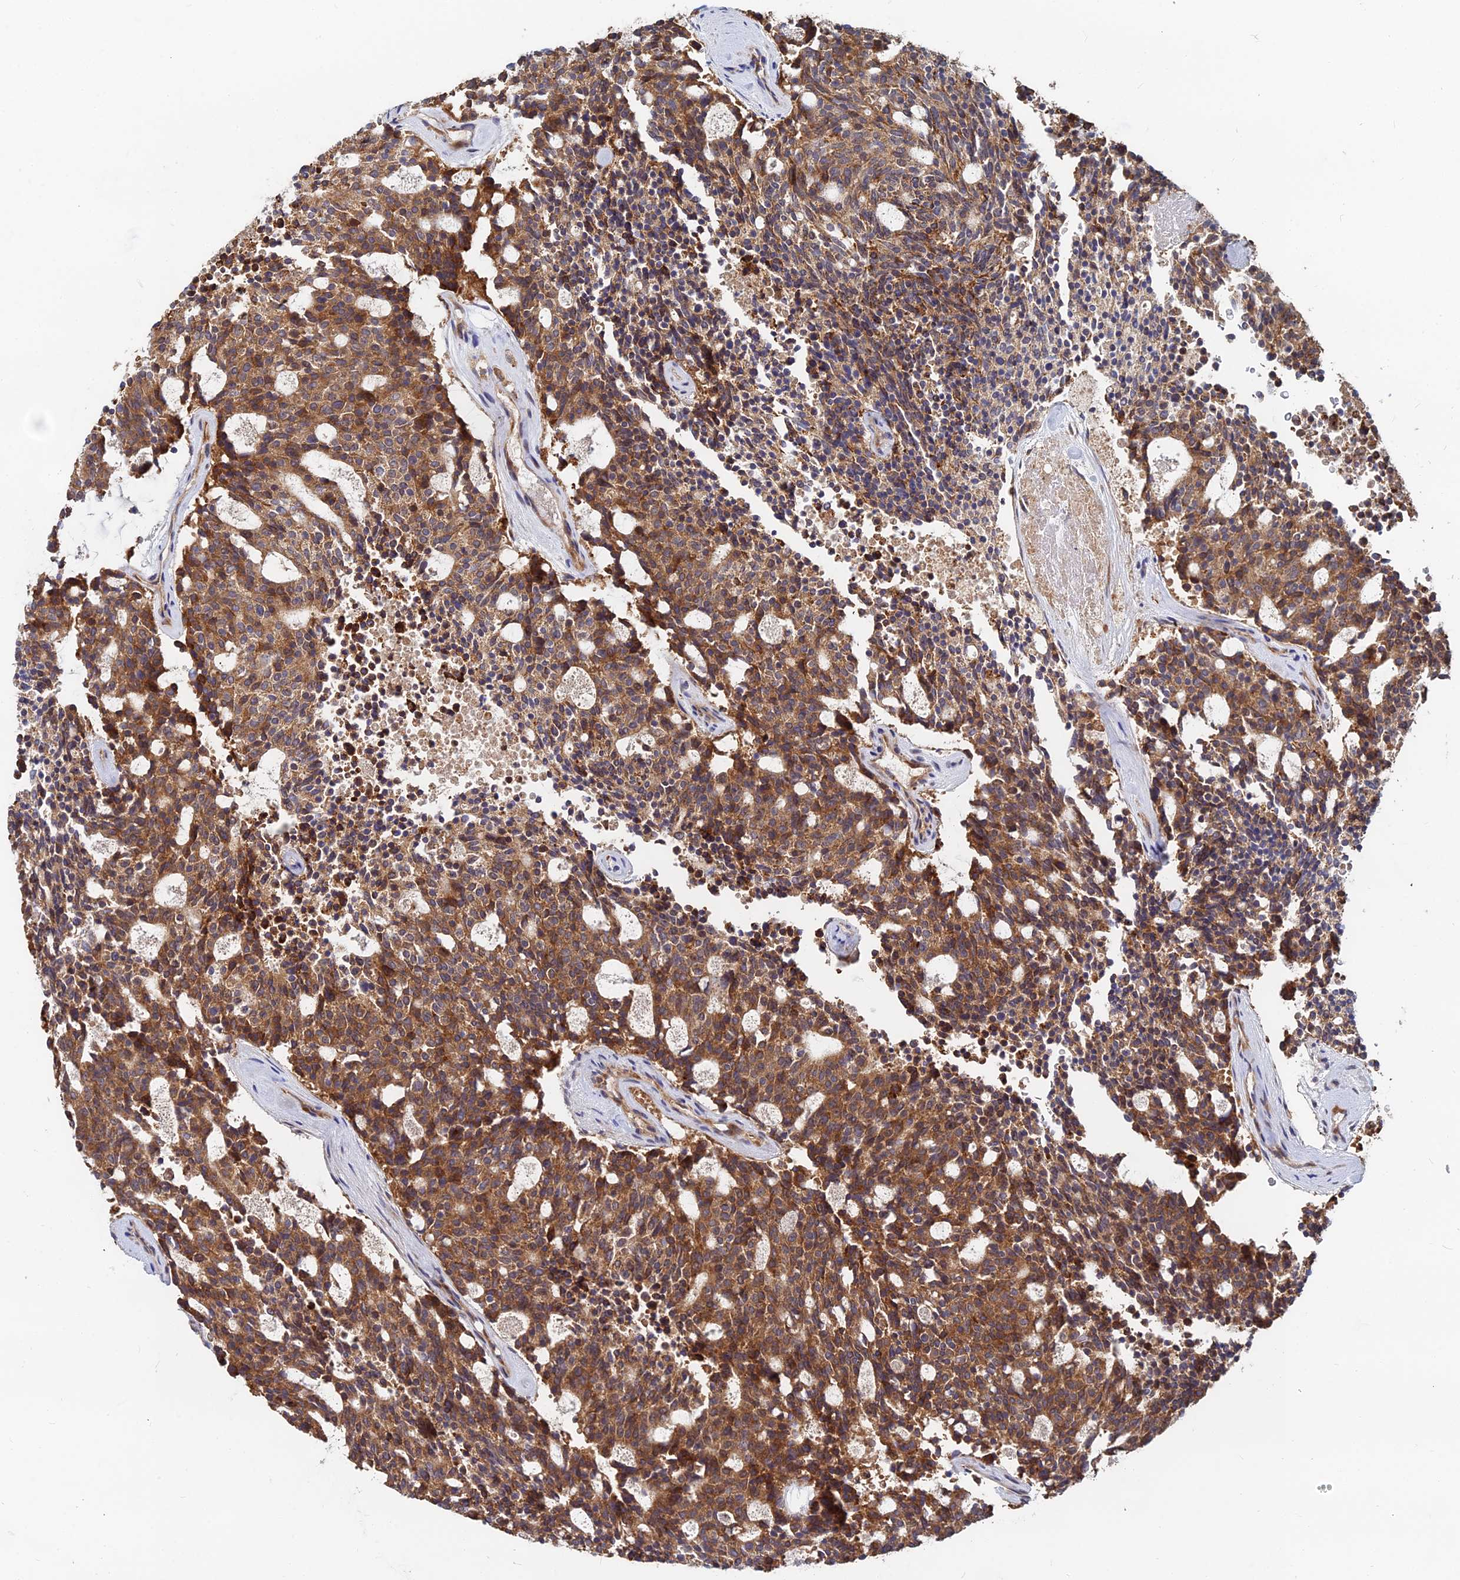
{"staining": {"intensity": "strong", "quantity": ">75%", "location": "cytoplasmic/membranous"}, "tissue": "carcinoid", "cell_type": "Tumor cells", "image_type": "cancer", "snomed": [{"axis": "morphology", "description": "Carcinoid, malignant, NOS"}, {"axis": "topography", "description": "Pancreas"}], "caption": "The photomicrograph shows immunohistochemical staining of malignant carcinoid. There is strong cytoplasmic/membranous staining is present in approximately >75% of tumor cells.", "gene": "CCZ1", "patient": {"sex": "female", "age": 54}}